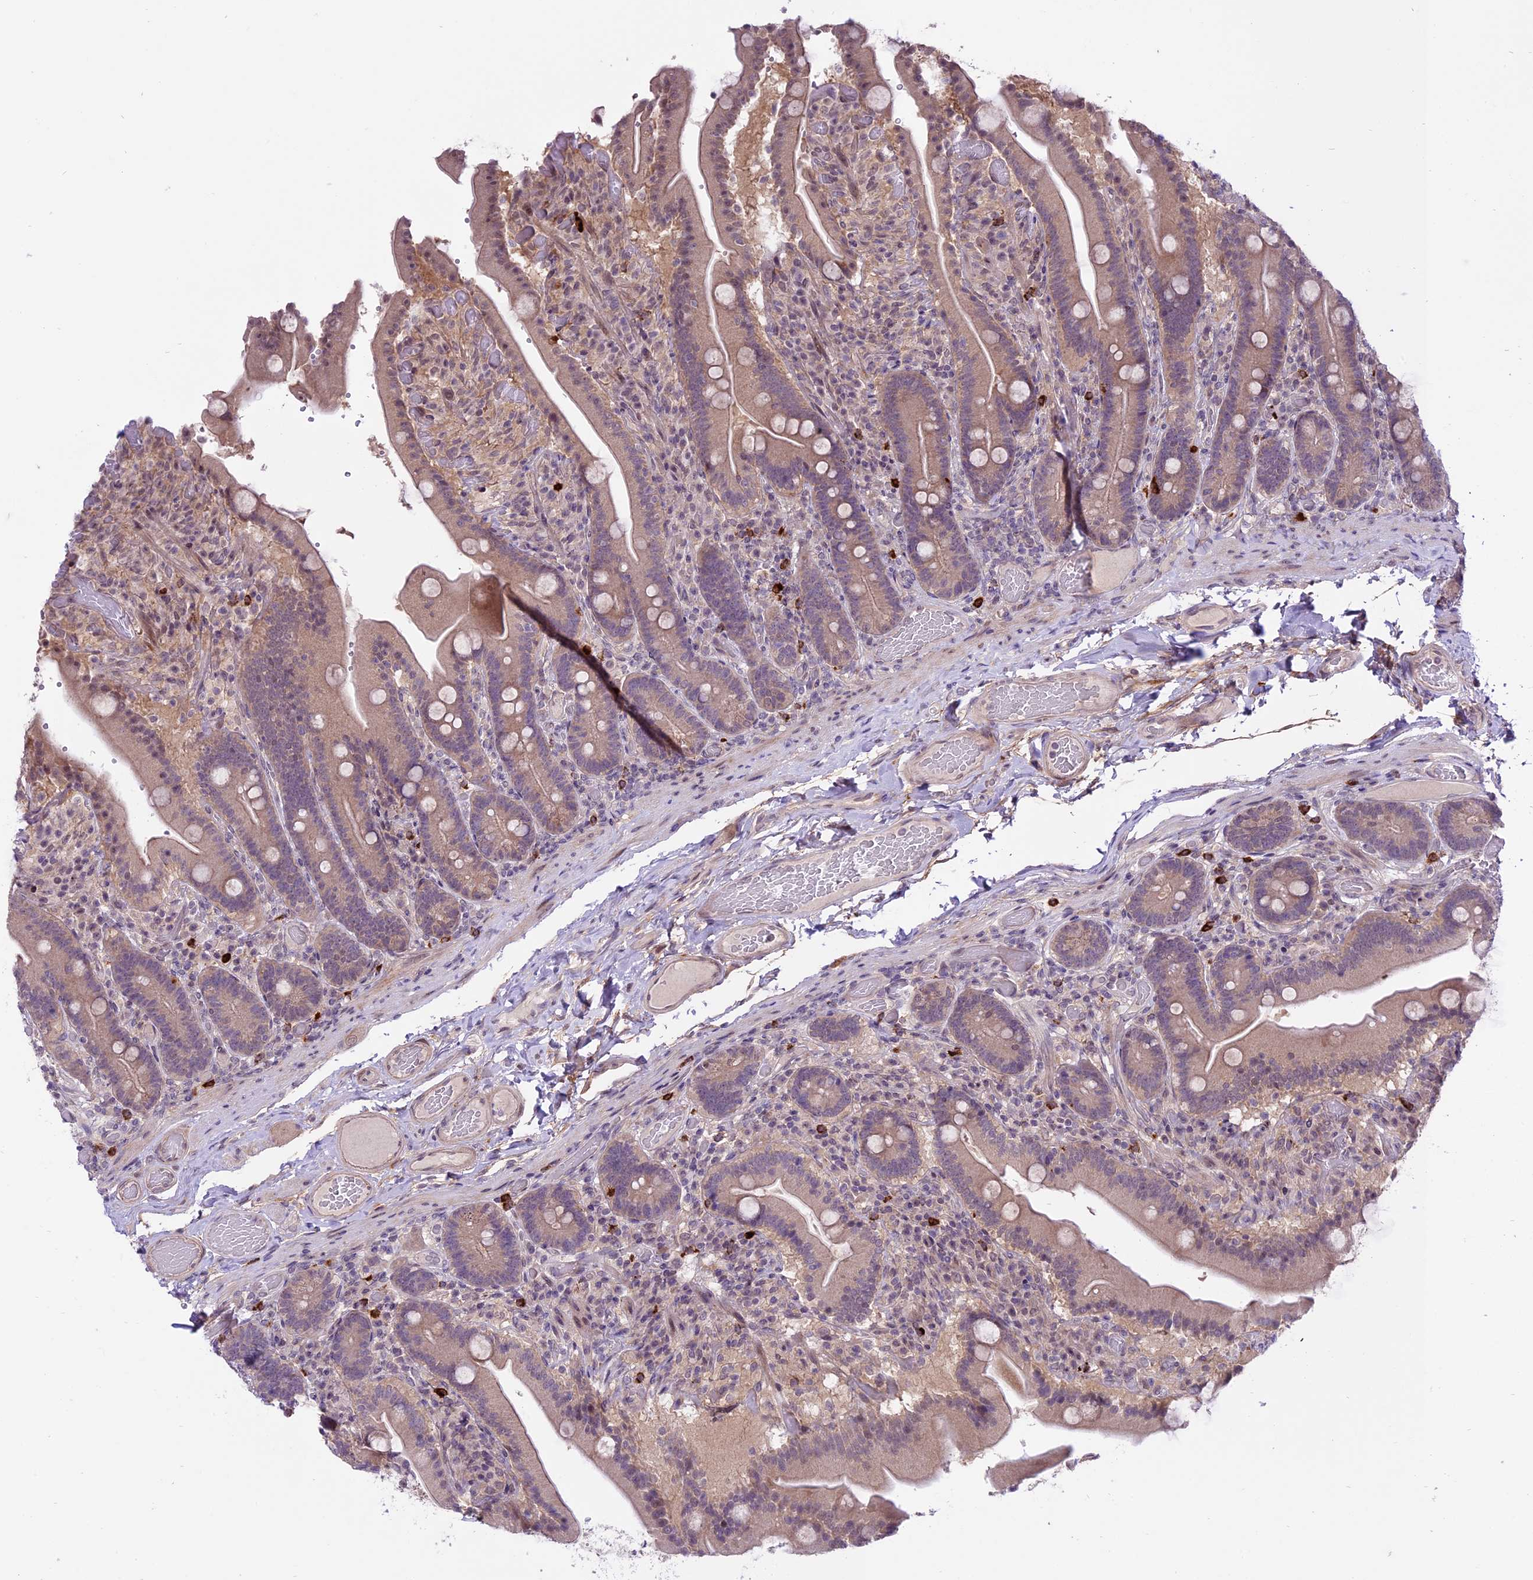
{"staining": {"intensity": "weak", "quantity": "<25%", "location": "nuclear"}, "tissue": "duodenum", "cell_type": "Glandular cells", "image_type": "normal", "snomed": [{"axis": "morphology", "description": "Normal tissue, NOS"}, {"axis": "topography", "description": "Duodenum"}], "caption": "This is an immunohistochemistry histopathology image of normal human duodenum. There is no positivity in glandular cells.", "gene": "SPRED1", "patient": {"sex": "female", "age": 62}}